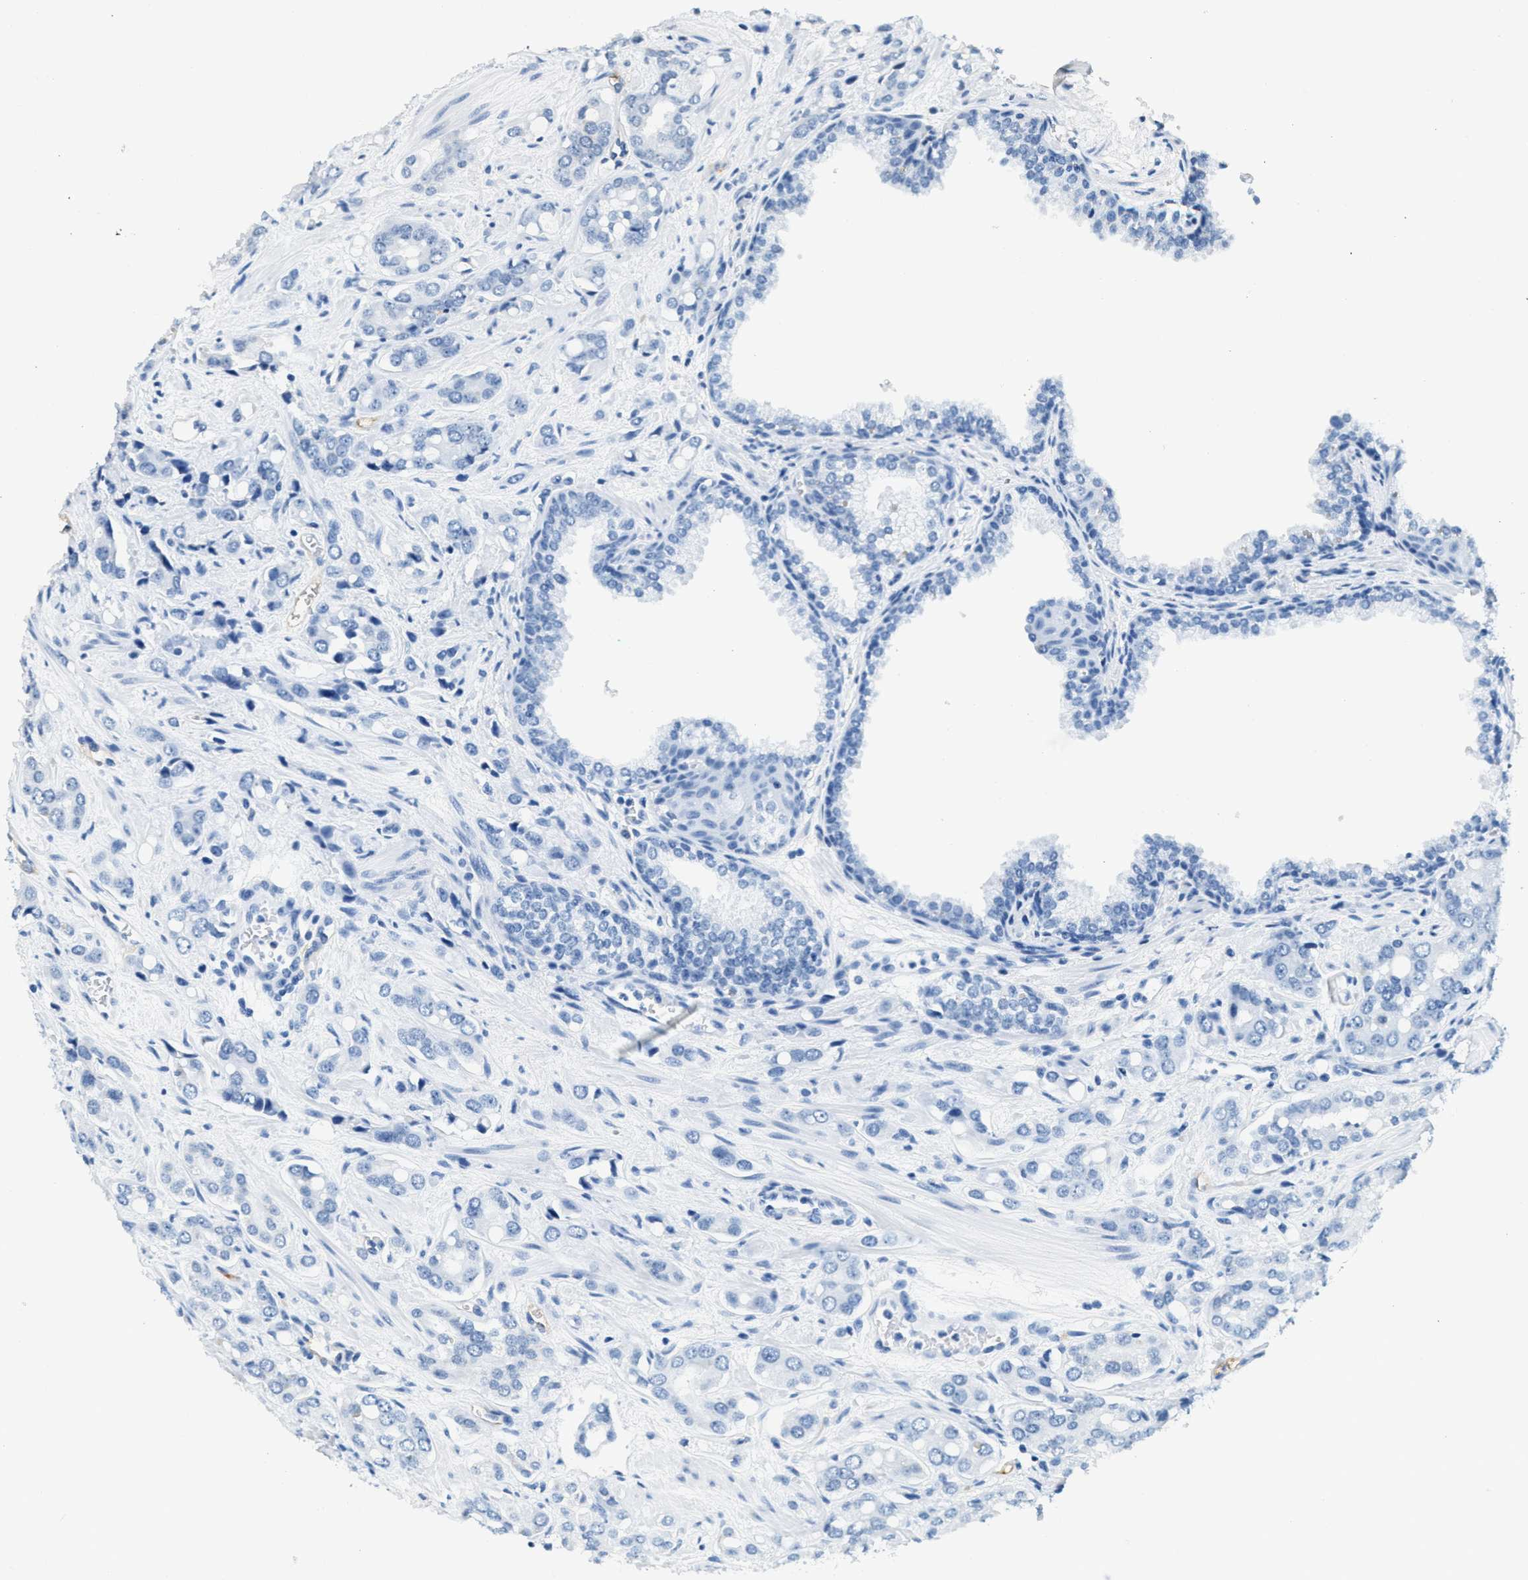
{"staining": {"intensity": "negative", "quantity": "none", "location": "none"}, "tissue": "prostate cancer", "cell_type": "Tumor cells", "image_type": "cancer", "snomed": [{"axis": "morphology", "description": "Adenocarcinoma, High grade"}, {"axis": "topography", "description": "Prostate"}], "caption": "Prostate cancer was stained to show a protein in brown. There is no significant expression in tumor cells.", "gene": "CA4", "patient": {"sex": "male", "age": 52}}